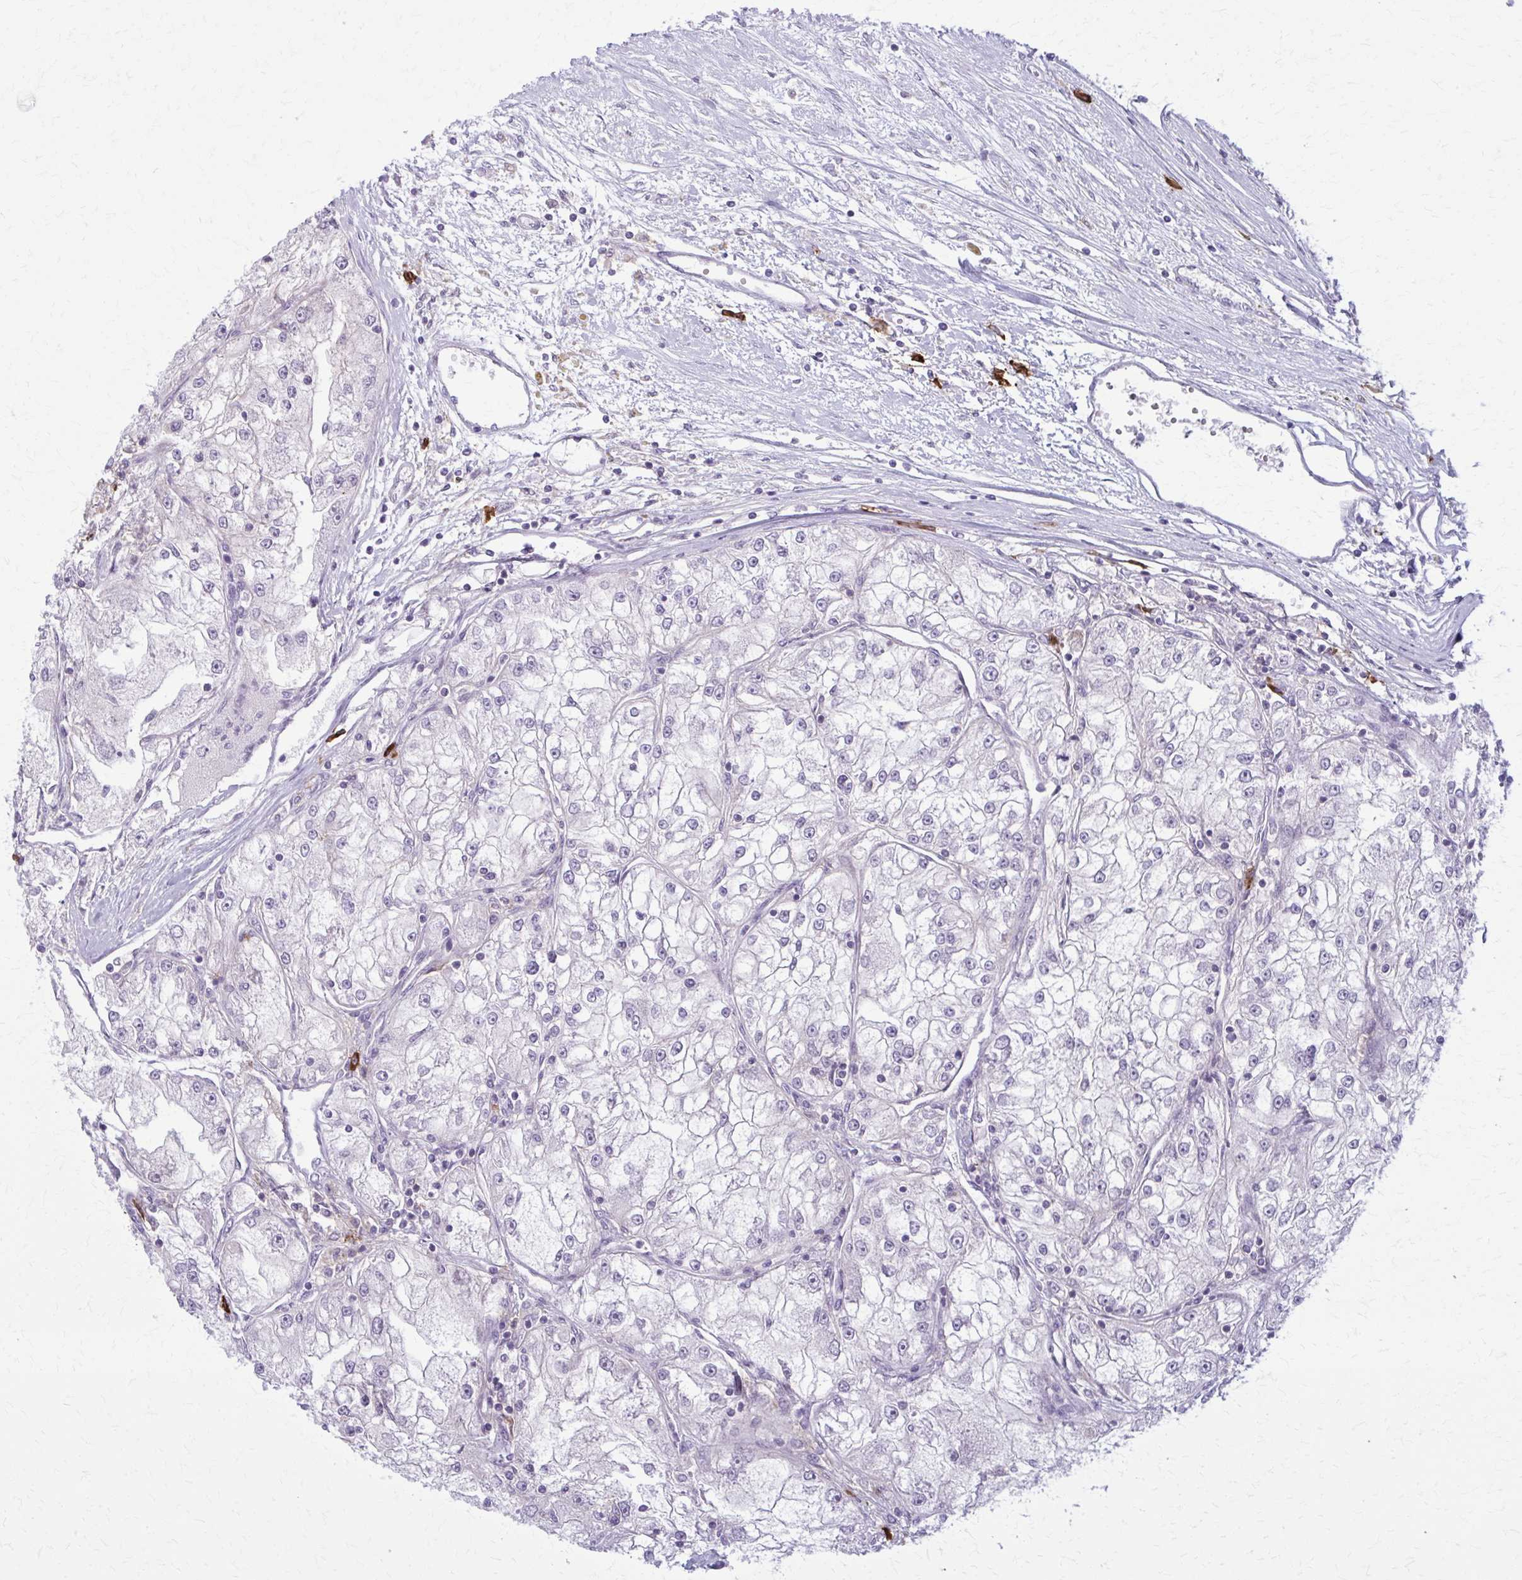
{"staining": {"intensity": "negative", "quantity": "none", "location": "none"}, "tissue": "renal cancer", "cell_type": "Tumor cells", "image_type": "cancer", "snomed": [{"axis": "morphology", "description": "Adenocarcinoma, NOS"}, {"axis": "topography", "description": "Kidney"}], "caption": "Renal cancer was stained to show a protein in brown. There is no significant staining in tumor cells. The staining is performed using DAB (3,3'-diaminobenzidine) brown chromogen with nuclei counter-stained in using hematoxylin.", "gene": "CD38", "patient": {"sex": "female", "age": 72}}